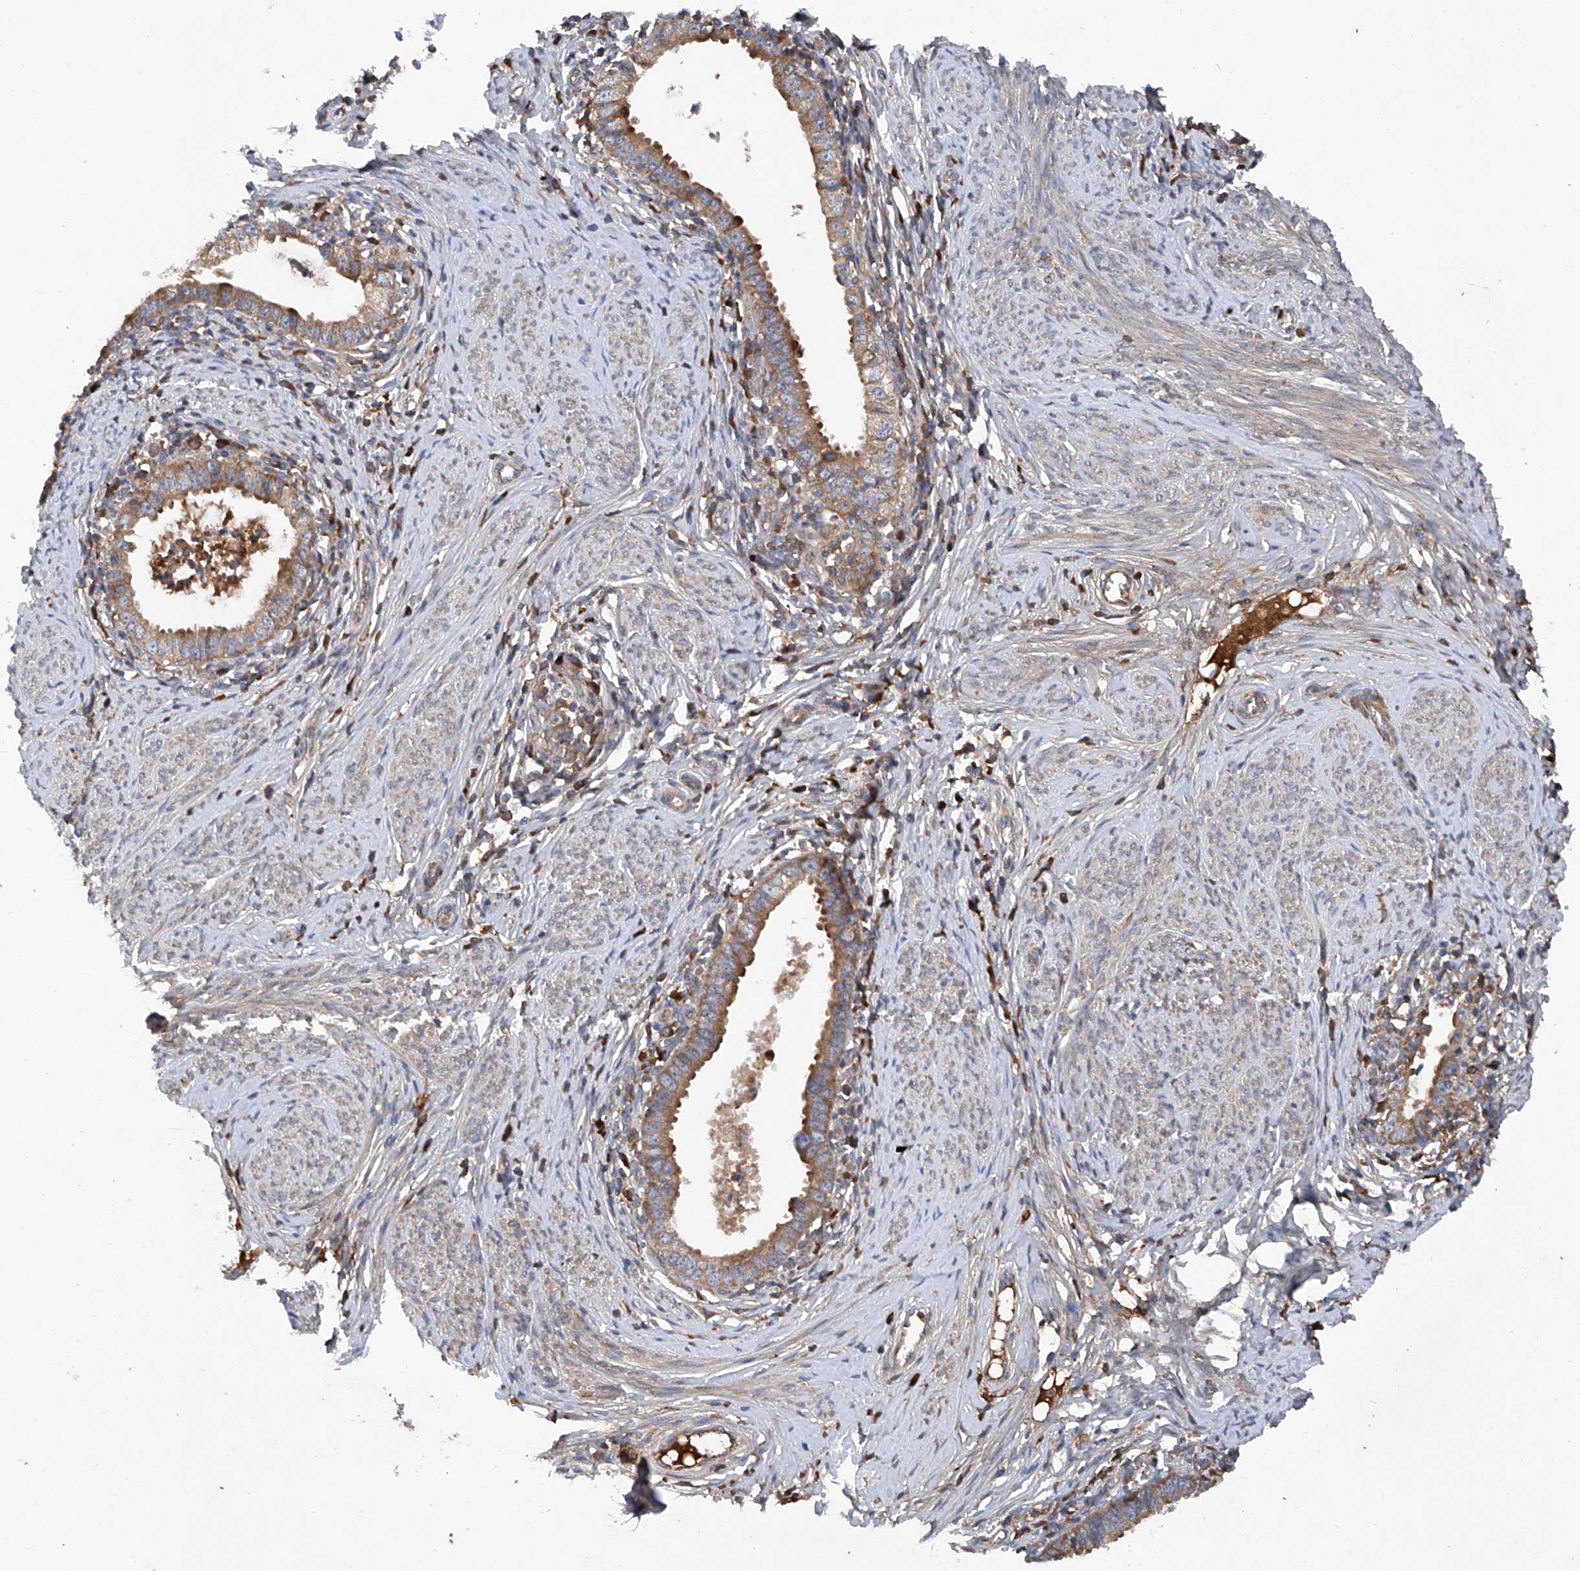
{"staining": {"intensity": "strong", "quantity": ">75%", "location": "cytoplasmic/membranous"}, "tissue": "cervical cancer", "cell_type": "Tumor cells", "image_type": "cancer", "snomed": [{"axis": "morphology", "description": "Adenocarcinoma, NOS"}, {"axis": "topography", "description": "Cervix"}], "caption": "Protein analysis of cervical cancer (adenocarcinoma) tissue exhibits strong cytoplasmic/membranous expression in approximately >75% of tumor cells.", "gene": "ASCC3", "patient": {"sex": "female", "age": 36}}